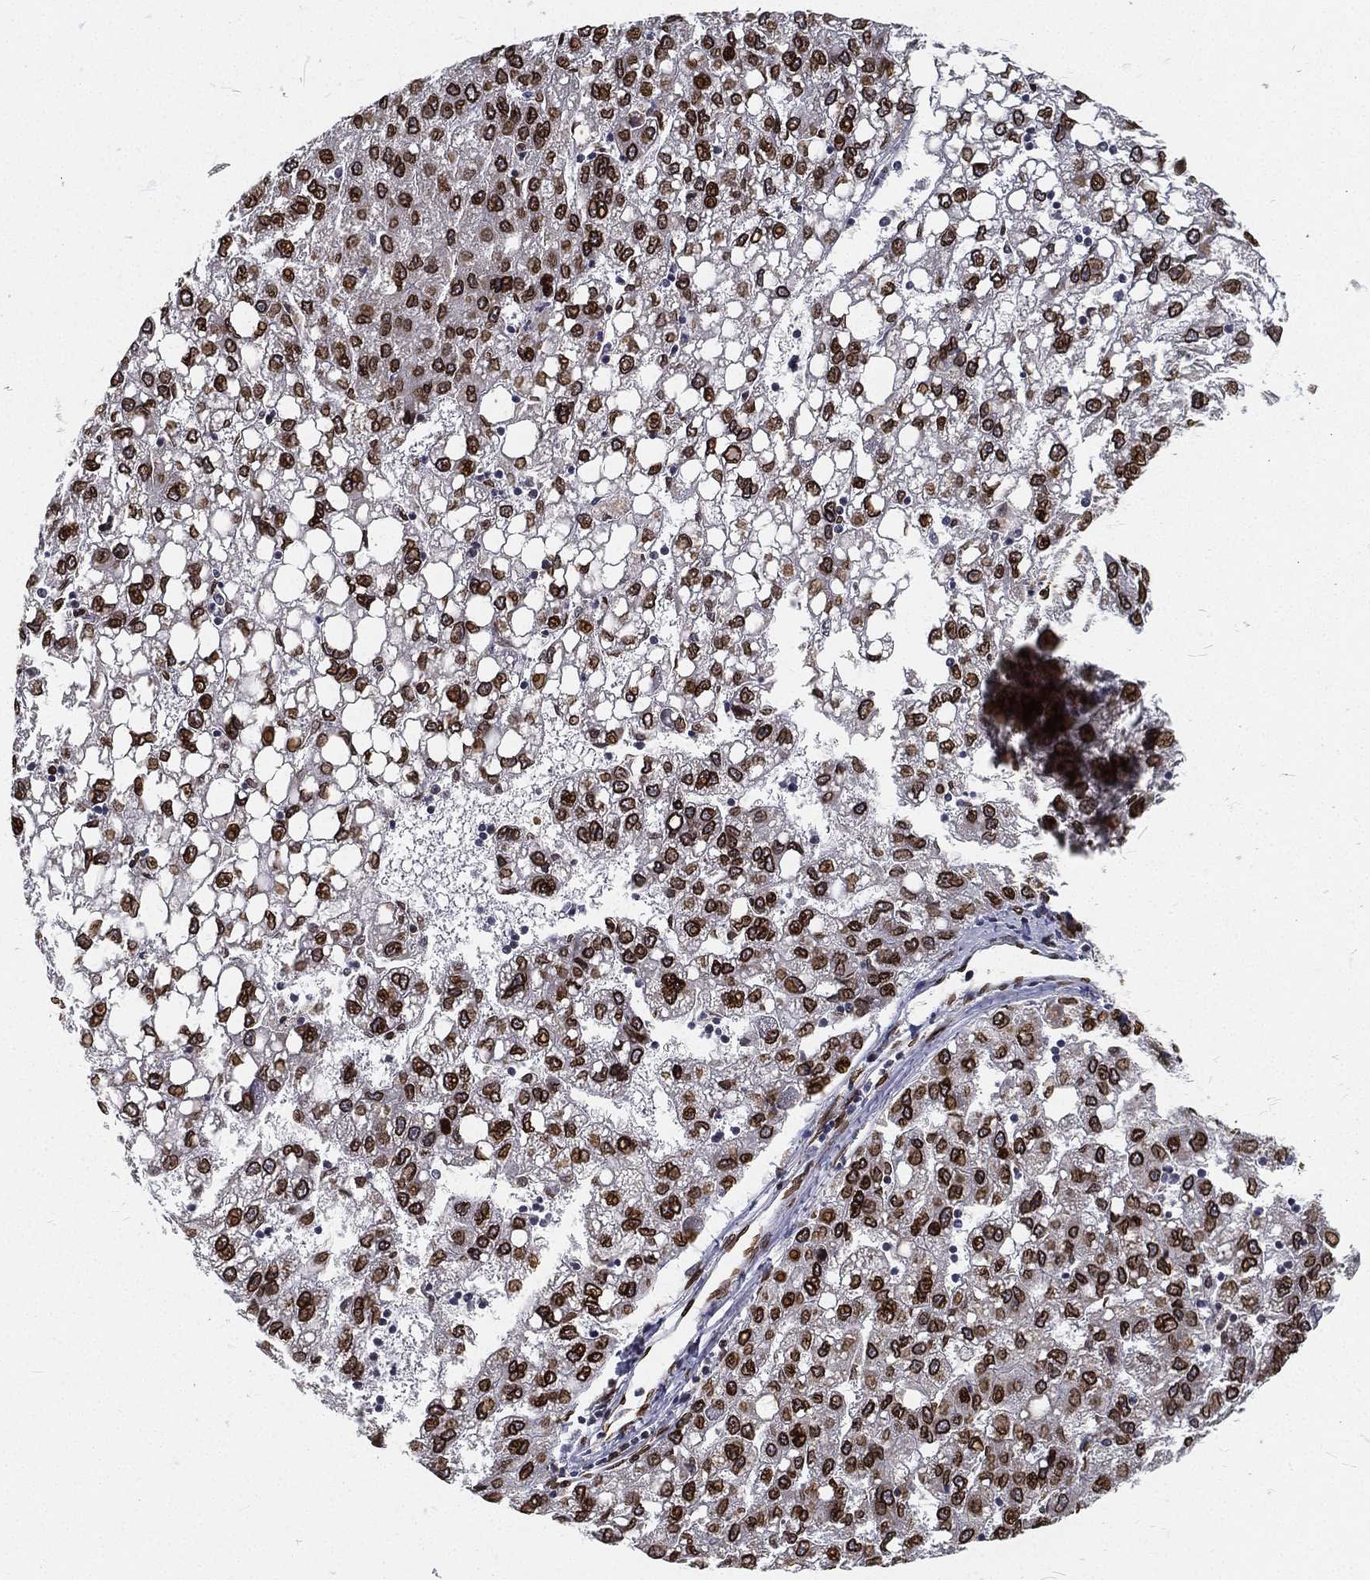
{"staining": {"intensity": "strong", "quantity": ">75%", "location": "cytoplasmic/membranous,nuclear"}, "tissue": "liver cancer", "cell_type": "Tumor cells", "image_type": "cancer", "snomed": [{"axis": "morphology", "description": "Carcinoma, Hepatocellular, NOS"}, {"axis": "topography", "description": "Liver"}], "caption": "Human liver cancer stained with a protein marker reveals strong staining in tumor cells.", "gene": "PALB2", "patient": {"sex": "female", "age": 82}}